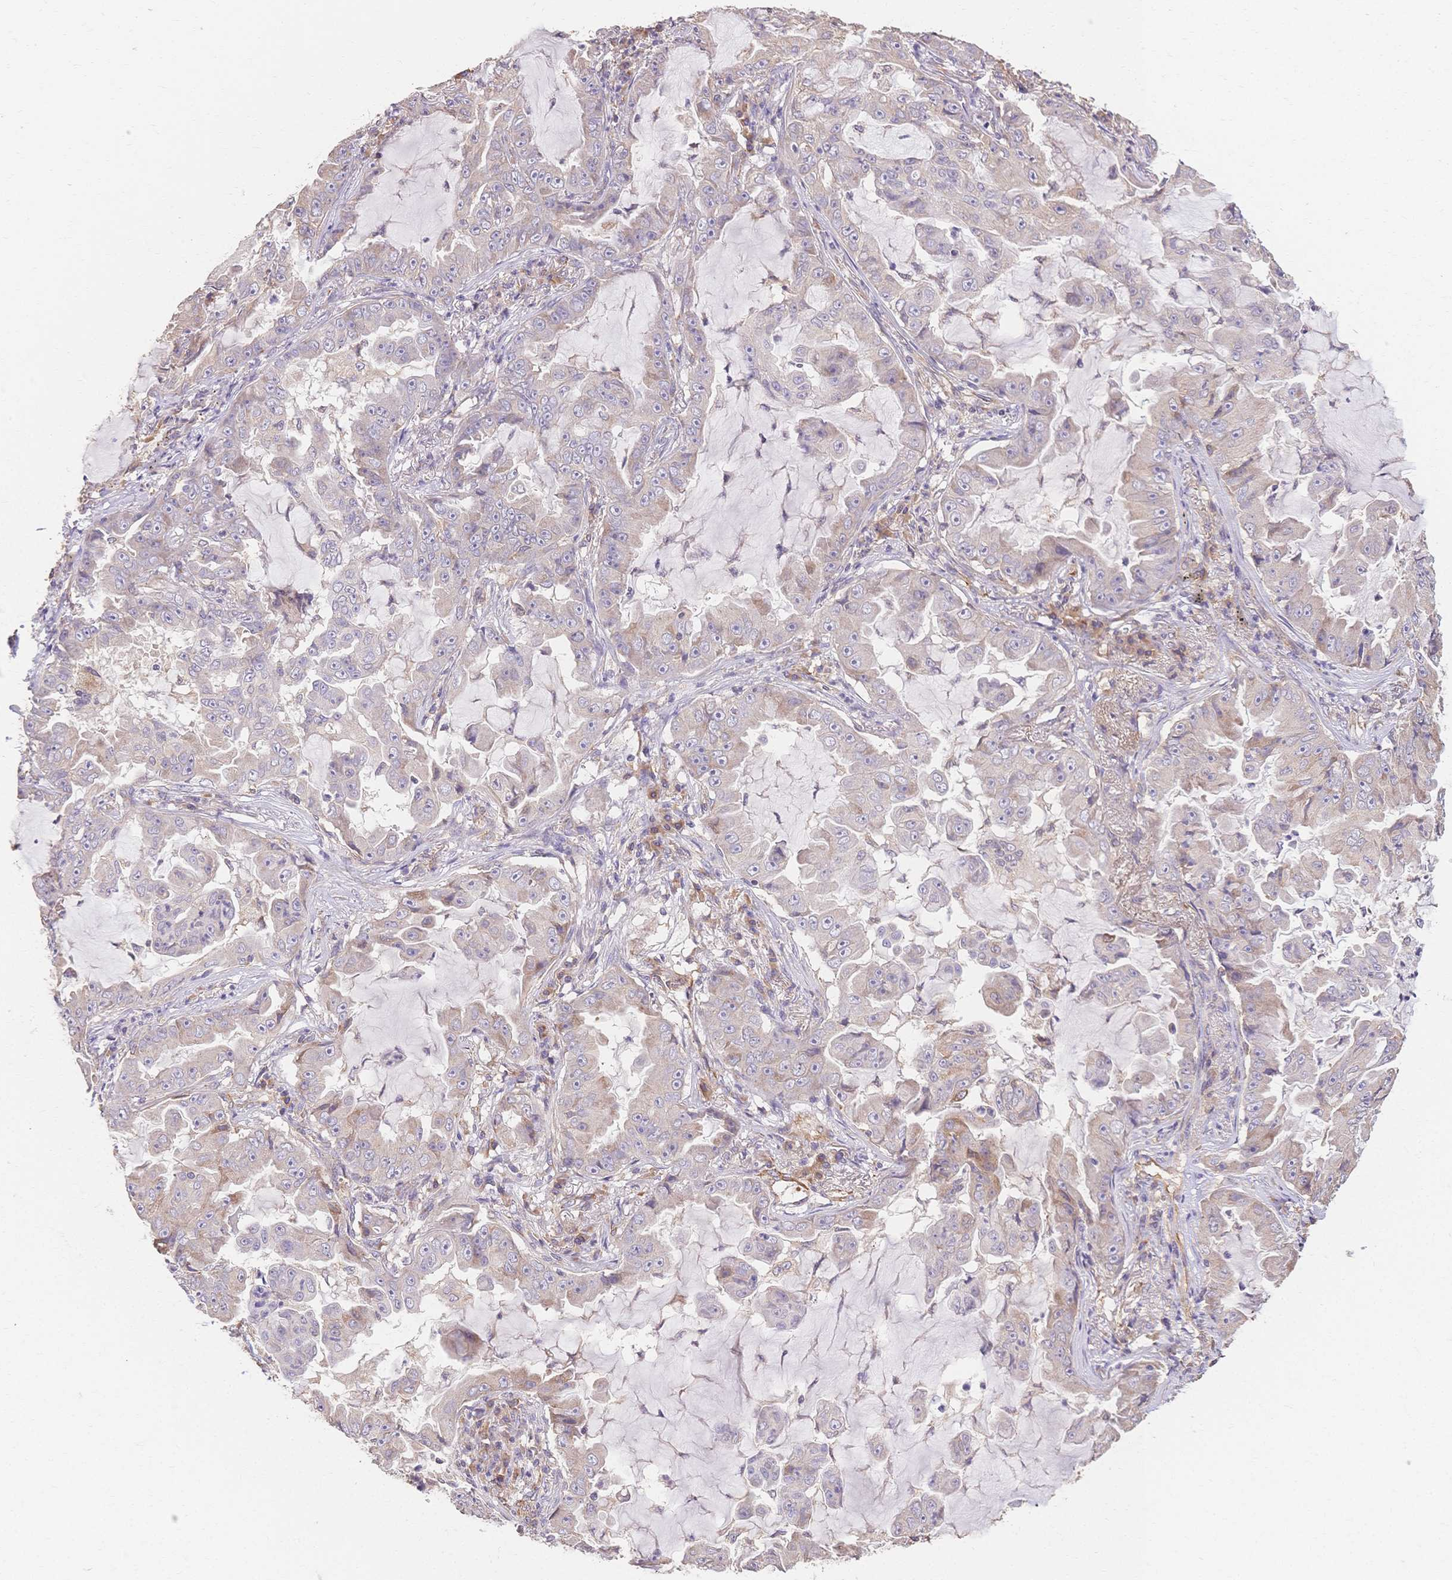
{"staining": {"intensity": "weak", "quantity": "<25%", "location": "cytoplasmic/membranous"}, "tissue": "lung cancer", "cell_type": "Tumor cells", "image_type": "cancer", "snomed": [{"axis": "morphology", "description": "Adenocarcinoma, NOS"}, {"axis": "topography", "description": "Lung"}], "caption": "This is an immunohistochemistry (IHC) micrograph of lung cancer (adenocarcinoma). There is no positivity in tumor cells.", "gene": "HS3ST5", "patient": {"sex": "female", "age": 52}}